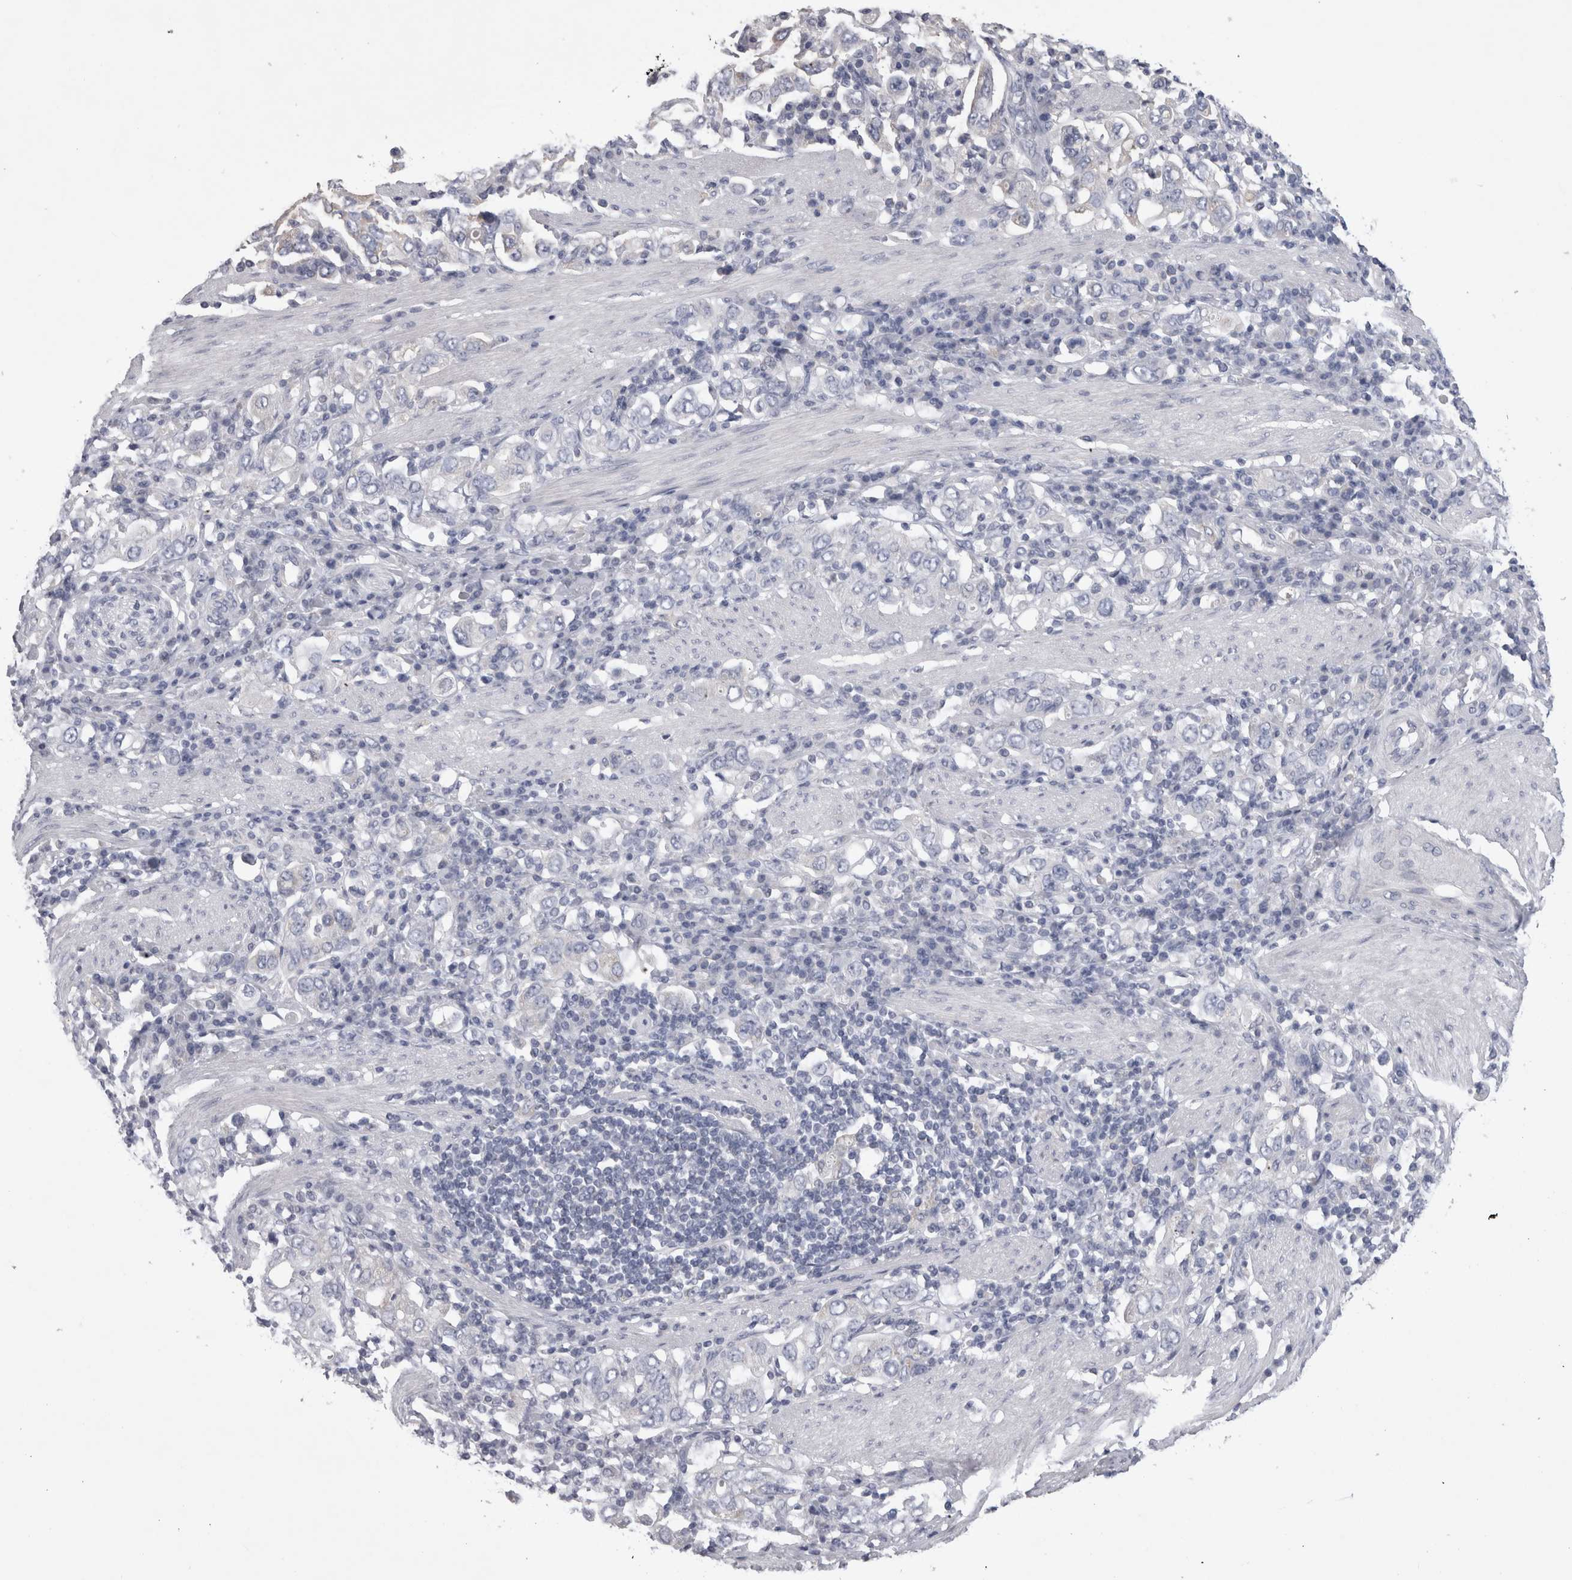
{"staining": {"intensity": "negative", "quantity": "none", "location": "none"}, "tissue": "stomach cancer", "cell_type": "Tumor cells", "image_type": "cancer", "snomed": [{"axis": "morphology", "description": "Adenocarcinoma, NOS"}, {"axis": "topography", "description": "Stomach, upper"}], "caption": "DAB immunohistochemical staining of human adenocarcinoma (stomach) displays no significant positivity in tumor cells.", "gene": "DHRS4", "patient": {"sex": "male", "age": 62}}